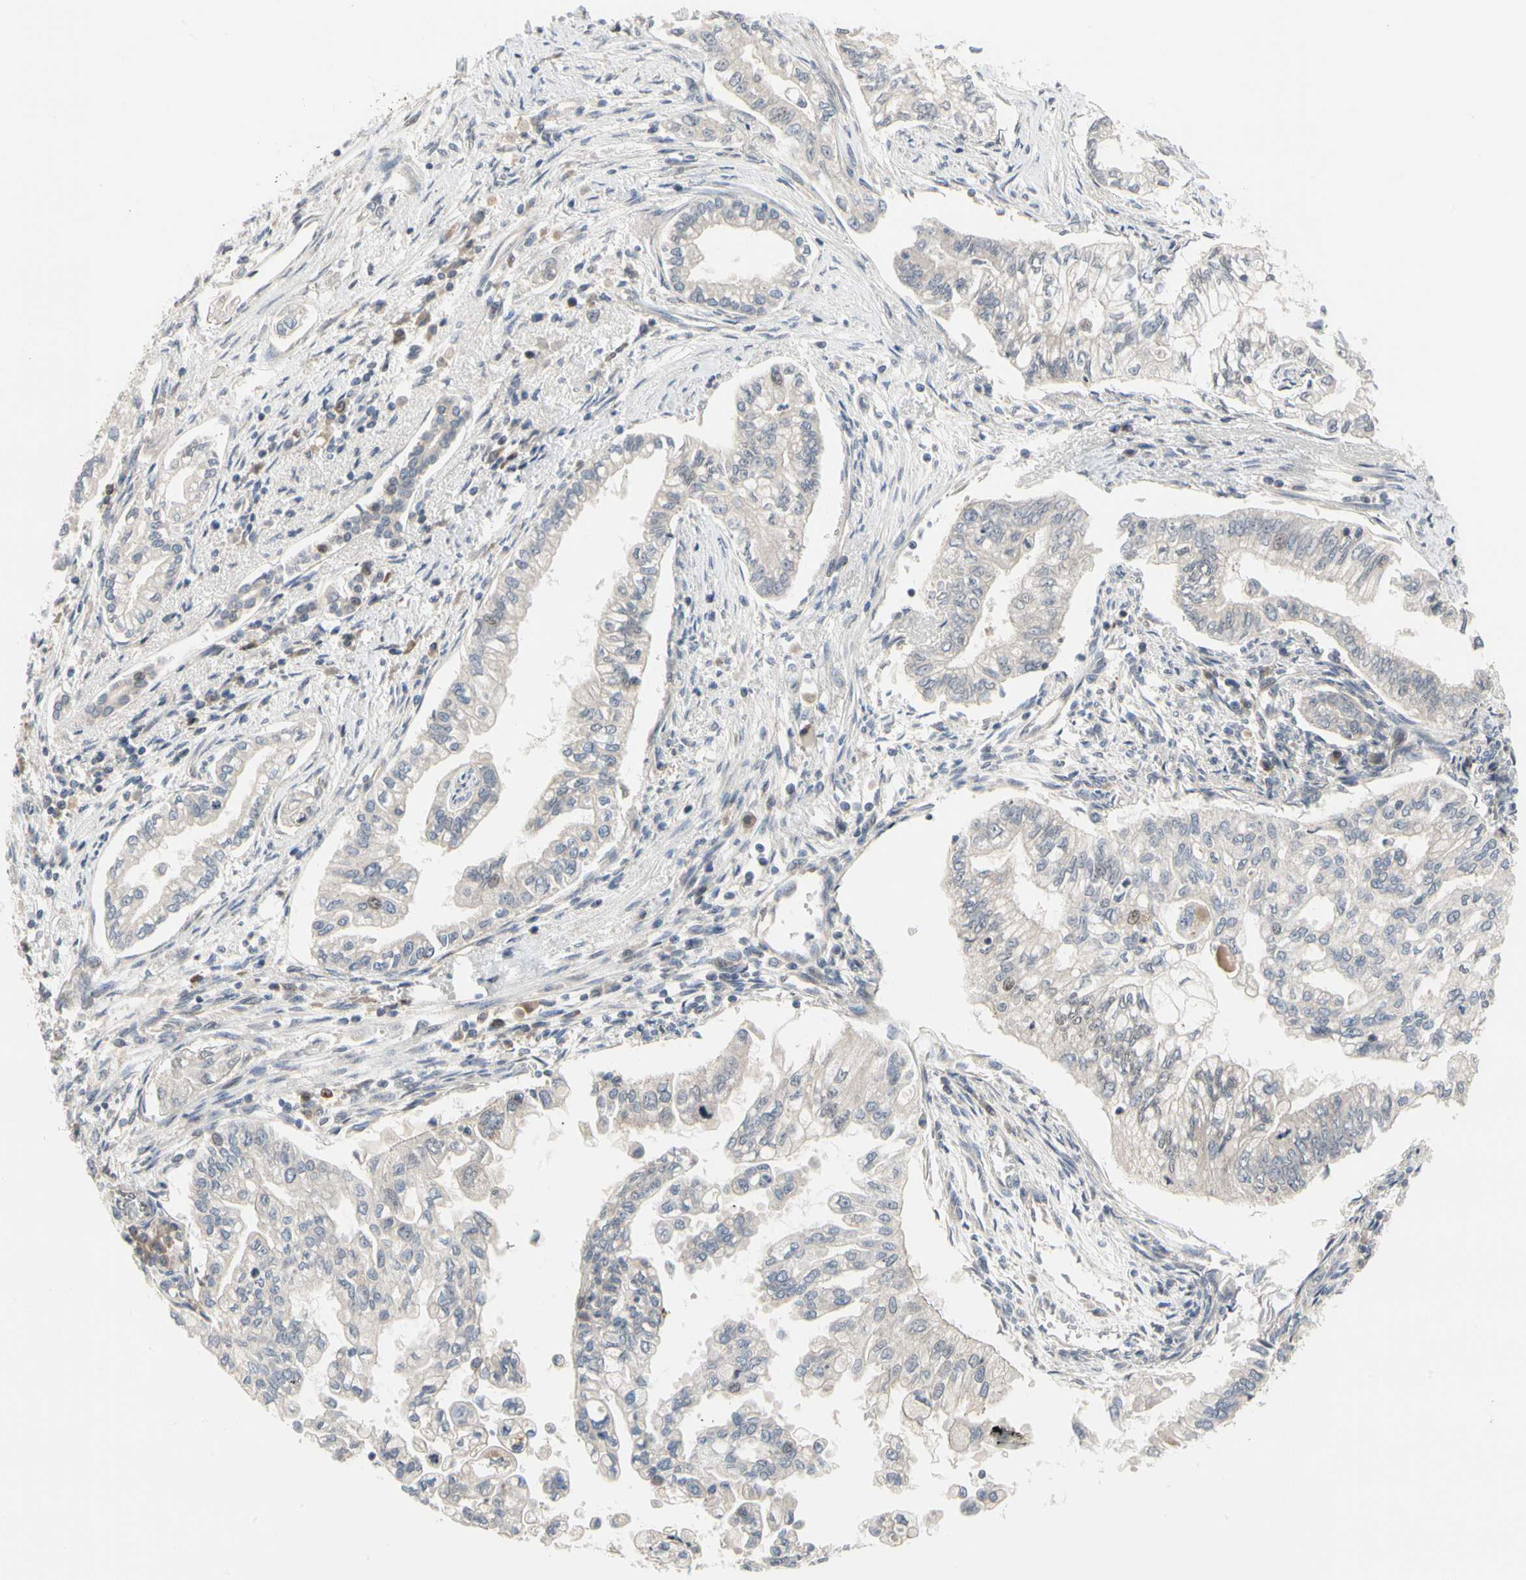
{"staining": {"intensity": "weak", "quantity": "25%-75%", "location": "cytoplasmic/membranous"}, "tissue": "pancreatic cancer", "cell_type": "Tumor cells", "image_type": "cancer", "snomed": [{"axis": "morphology", "description": "Normal tissue, NOS"}, {"axis": "topography", "description": "Pancreas"}], "caption": "Pancreatic cancer tissue exhibits weak cytoplasmic/membranous positivity in approximately 25%-75% of tumor cells, visualized by immunohistochemistry. The staining was performed using DAB (3,3'-diaminobenzidine) to visualize the protein expression in brown, while the nuclei were stained in blue with hematoxylin (Magnification: 20x).", "gene": "CDK5", "patient": {"sex": "male", "age": 42}}